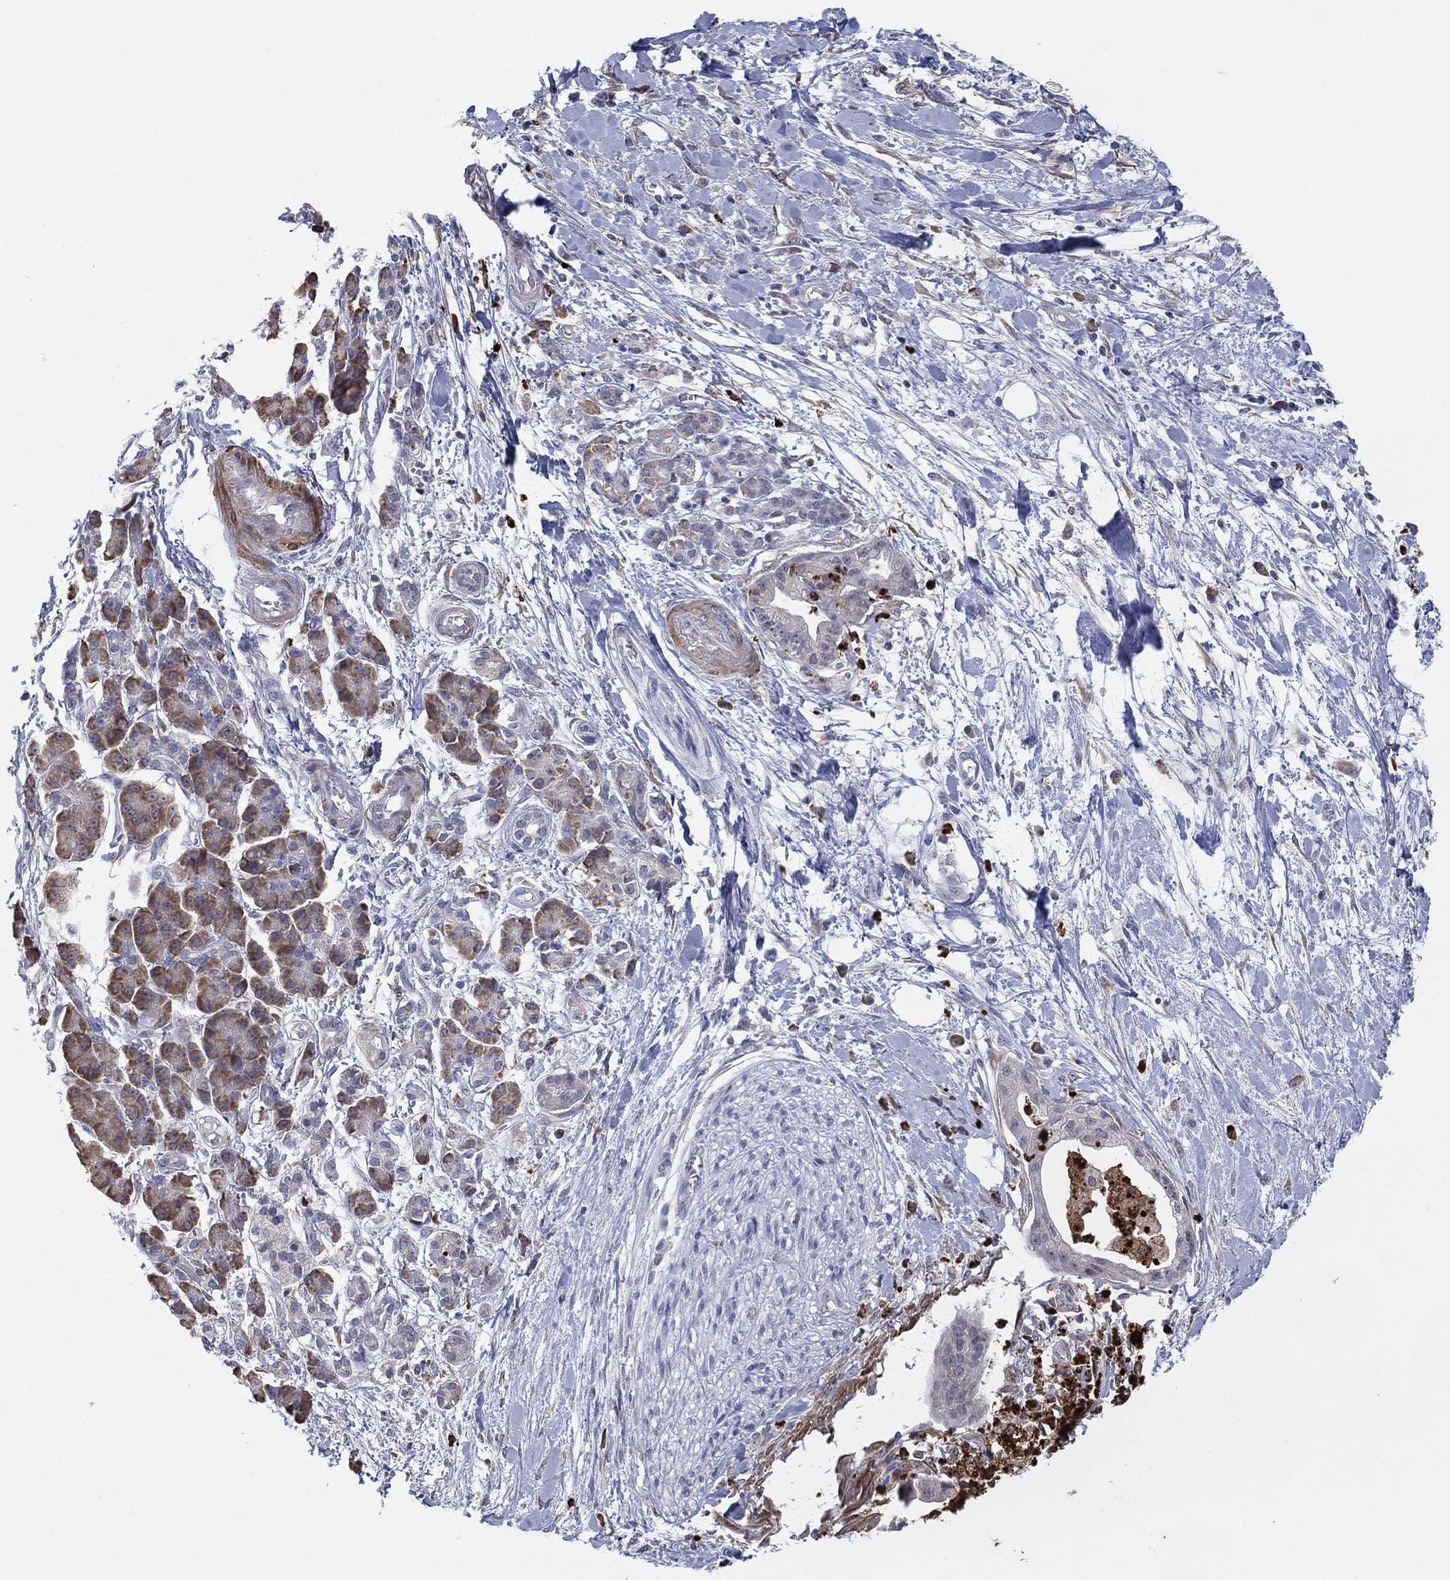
{"staining": {"intensity": "moderate", "quantity": "<25%", "location": "cytoplasmic/membranous"}, "tissue": "pancreatic cancer", "cell_type": "Tumor cells", "image_type": "cancer", "snomed": [{"axis": "morphology", "description": "Normal tissue, NOS"}, {"axis": "morphology", "description": "Adenocarcinoma, NOS"}, {"axis": "topography", "description": "Lymph node"}, {"axis": "topography", "description": "Pancreas"}], "caption": "Adenocarcinoma (pancreatic) stained with immunohistochemistry reveals moderate cytoplasmic/membranous positivity in approximately <25% of tumor cells.", "gene": "MTRFR", "patient": {"sex": "female", "age": 58}}